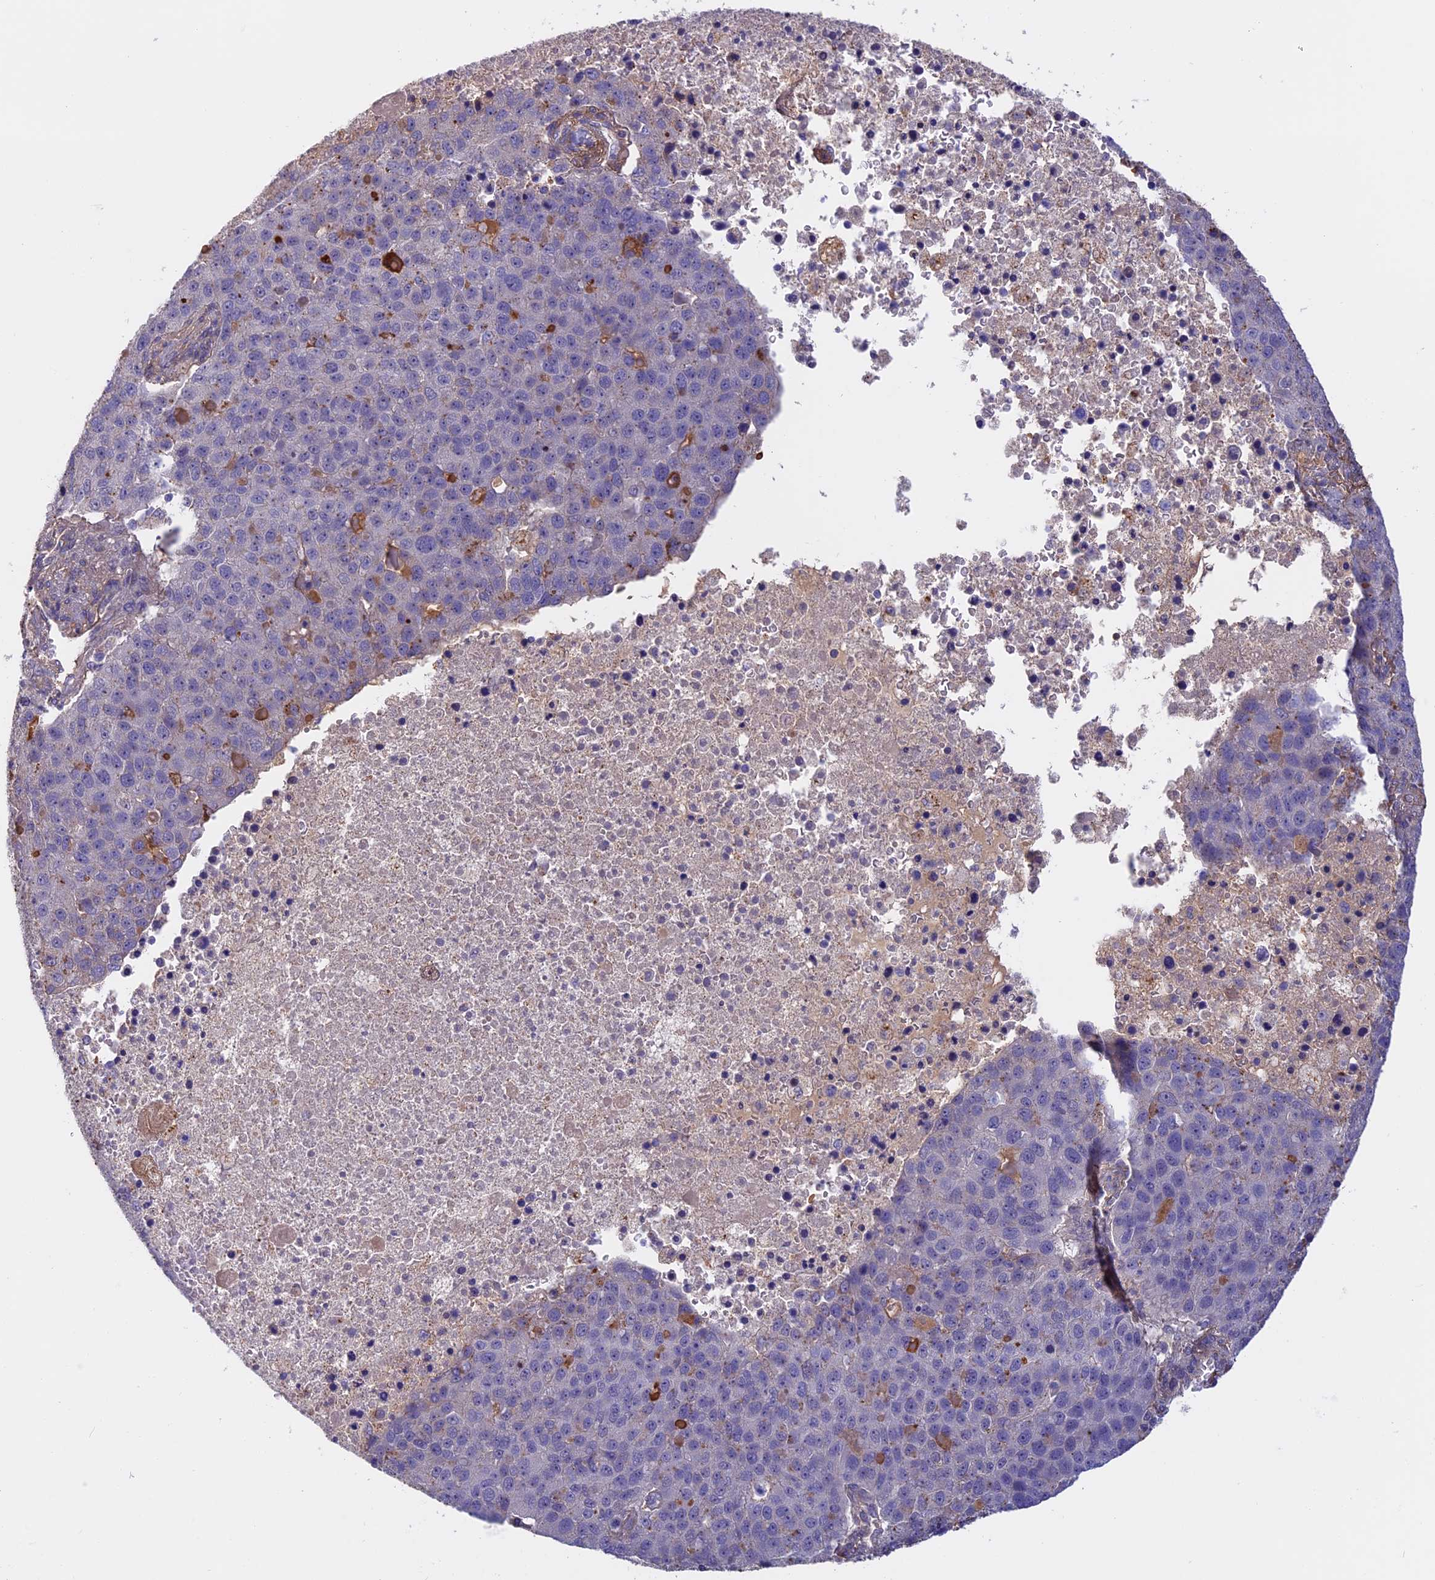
{"staining": {"intensity": "negative", "quantity": "none", "location": "none"}, "tissue": "pancreatic cancer", "cell_type": "Tumor cells", "image_type": "cancer", "snomed": [{"axis": "morphology", "description": "Adenocarcinoma, NOS"}, {"axis": "topography", "description": "Pancreas"}], "caption": "Immunohistochemistry image of human pancreatic cancer stained for a protein (brown), which demonstrates no expression in tumor cells.", "gene": "COL4A3", "patient": {"sex": "female", "age": 61}}